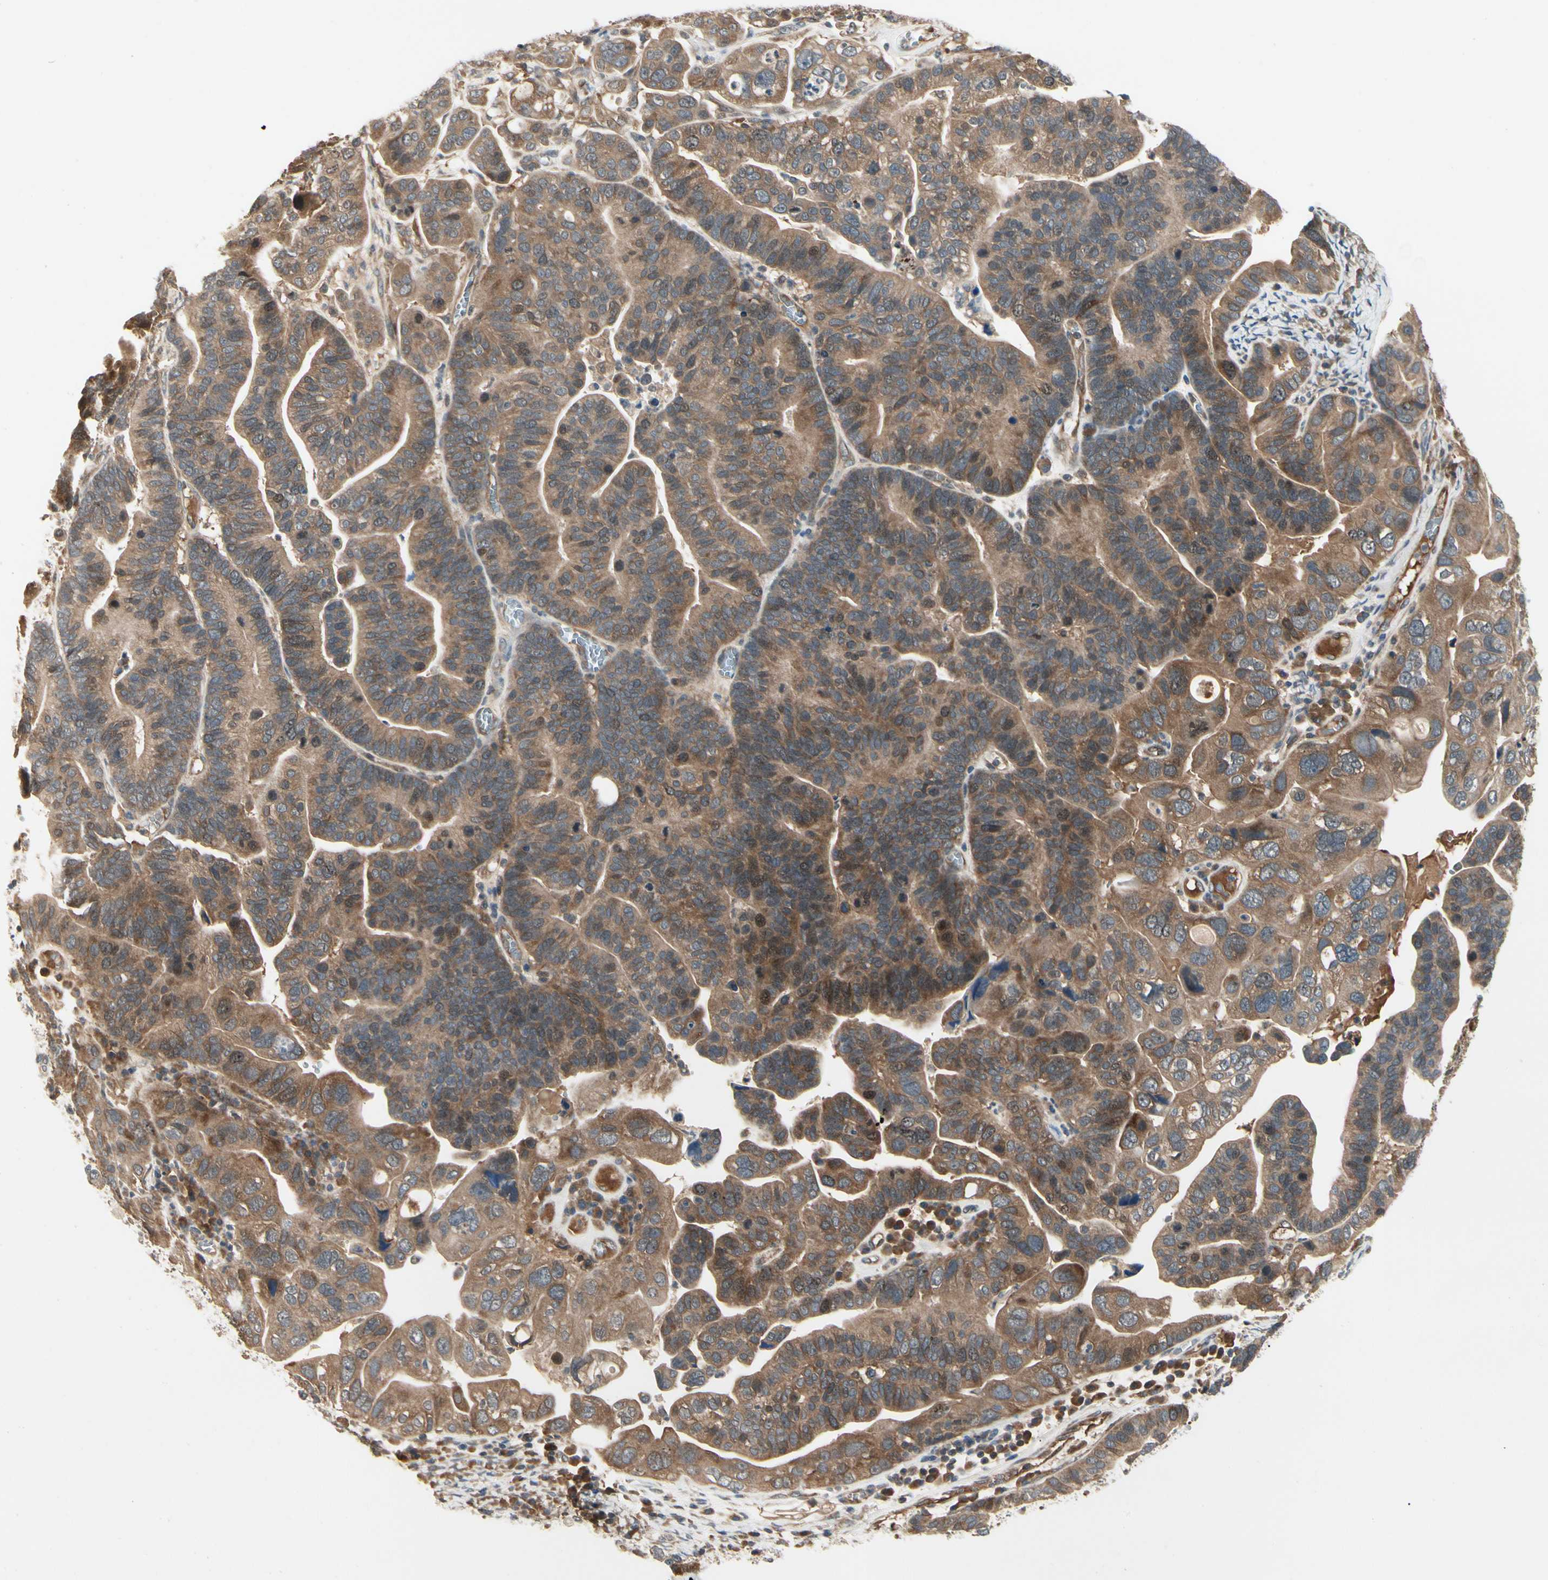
{"staining": {"intensity": "moderate", "quantity": ">75%", "location": "cytoplasmic/membranous,nuclear"}, "tissue": "ovarian cancer", "cell_type": "Tumor cells", "image_type": "cancer", "snomed": [{"axis": "morphology", "description": "Cystadenocarcinoma, serous, NOS"}, {"axis": "topography", "description": "Ovary"}], "caption": "IHC staining of ovarian cancer (serous cystadenocarcinoma), which demonstrates medium levels of moderate cytoplasmic/membranous and nuclear expression in about >75% of tumor cells indicating moderate cytoplasmic/membranous and nuclear protein positivity. The staining was performed using DAB (brown) for protein detection and nuclei were counterstained in hematoxylin (blue).", "gene": "RNF14", "patient": {"sex": "female", "age": 56}}